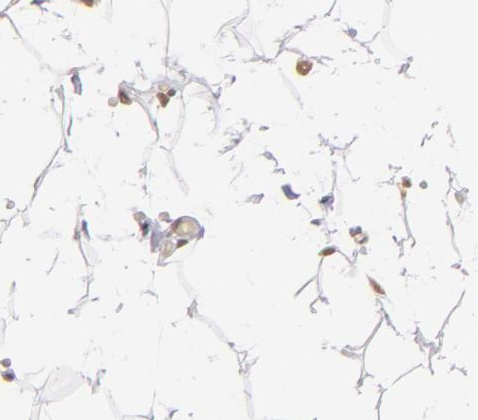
{"staining": {"intensity": "moderate", "quantity": ">75%", "location": "cytoplasmic/membranous"}, "tissue": "adipose tissue", "cell_type": "Adipocytes", "image_type": "normal", "snomed": [{"axis": "morphology", "description": "Normal tissue, NOS"}, {"axis": "topography", "description": "Soft tissue"}], "caption": "IHC (DAB (3,3'-diaminobenzidine)) staining of unremarkable adipose tissue demonstrates moderate cytoplasmic/membranous protein staining in about >75% of adipocytes. (DAB (3,3'-diaminobenzidine) IHC with brightfield microscopy, high magnification).", "gene": "RARB", "patient": {"sex": "male", "age": 26}}